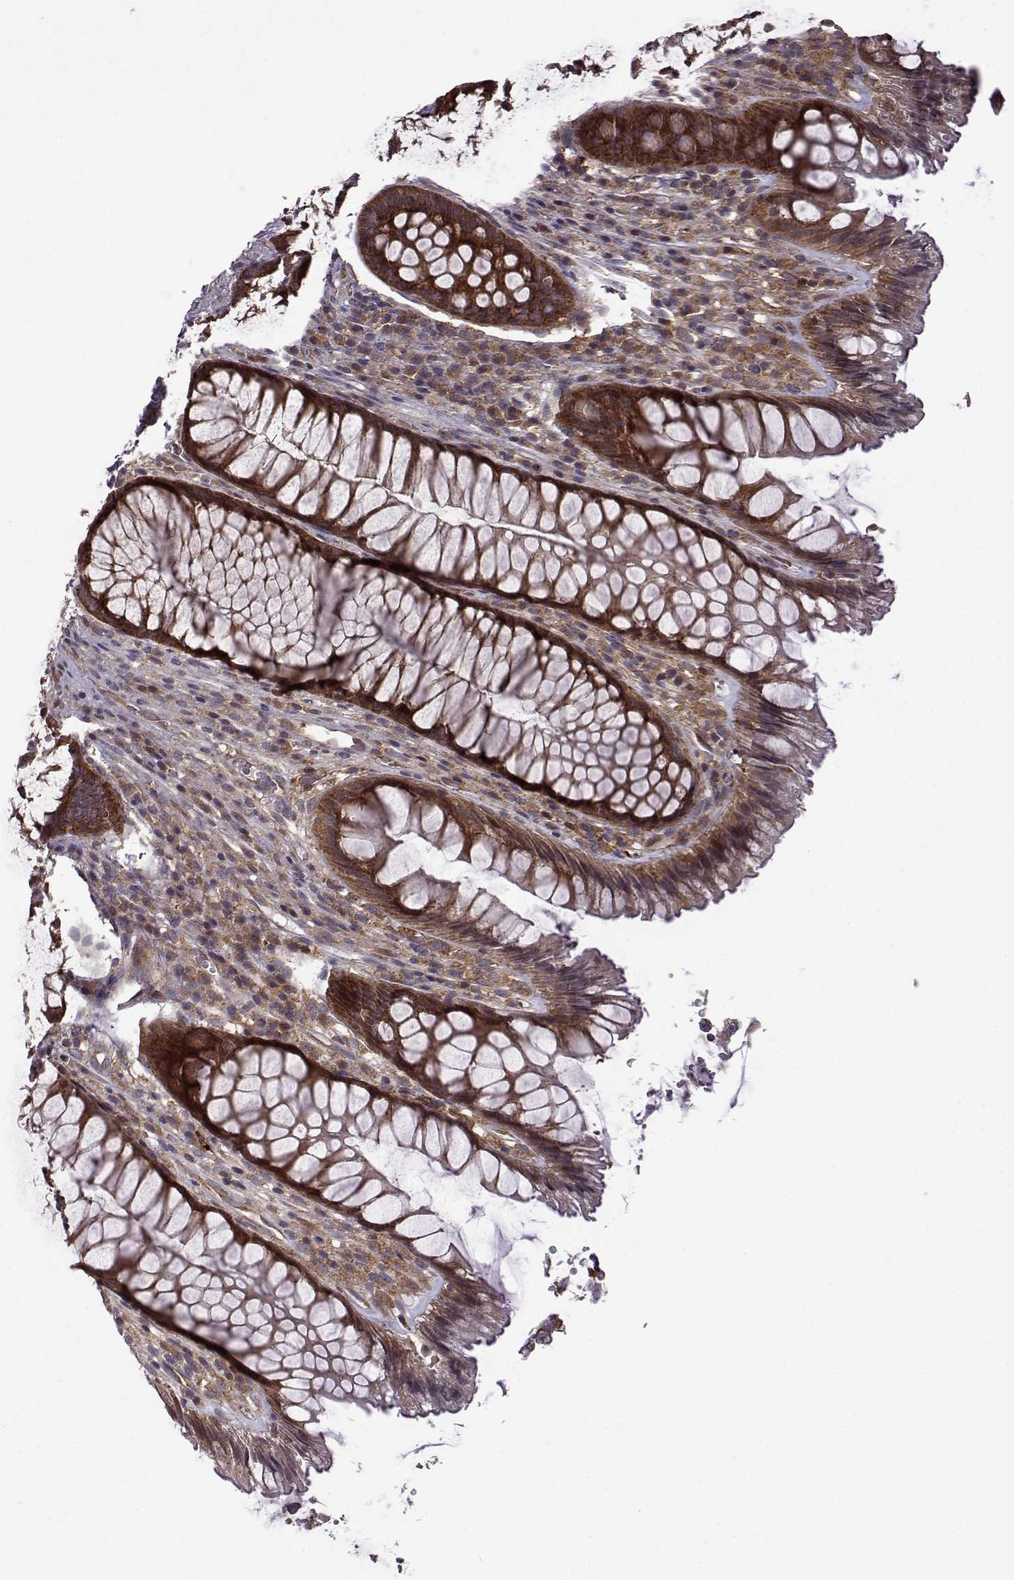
{"staining": {"intensity": "strong", "quantity": ">75%", "location": "cytoplasmic/membranous"}, "tissue": "rectum", "cell_type": "Glandular cells", "image_type": "normal", "snomed": [{"axis": "morphology", "description": "Normal tissue, NOS"}, {"axis": "topography", "description": "Smooth muscle"}, {"axis": "topography", "description": "Rectum"}], "caption": "IHC photomicrograph of normal human rectum stained for a protein (brown), which exhibits high levels of strong cytoplasmic/membranous staining in approximately >75% of glandular cells.", "gene": "URI1", "patient": {"sex": "male", "age": 53}}